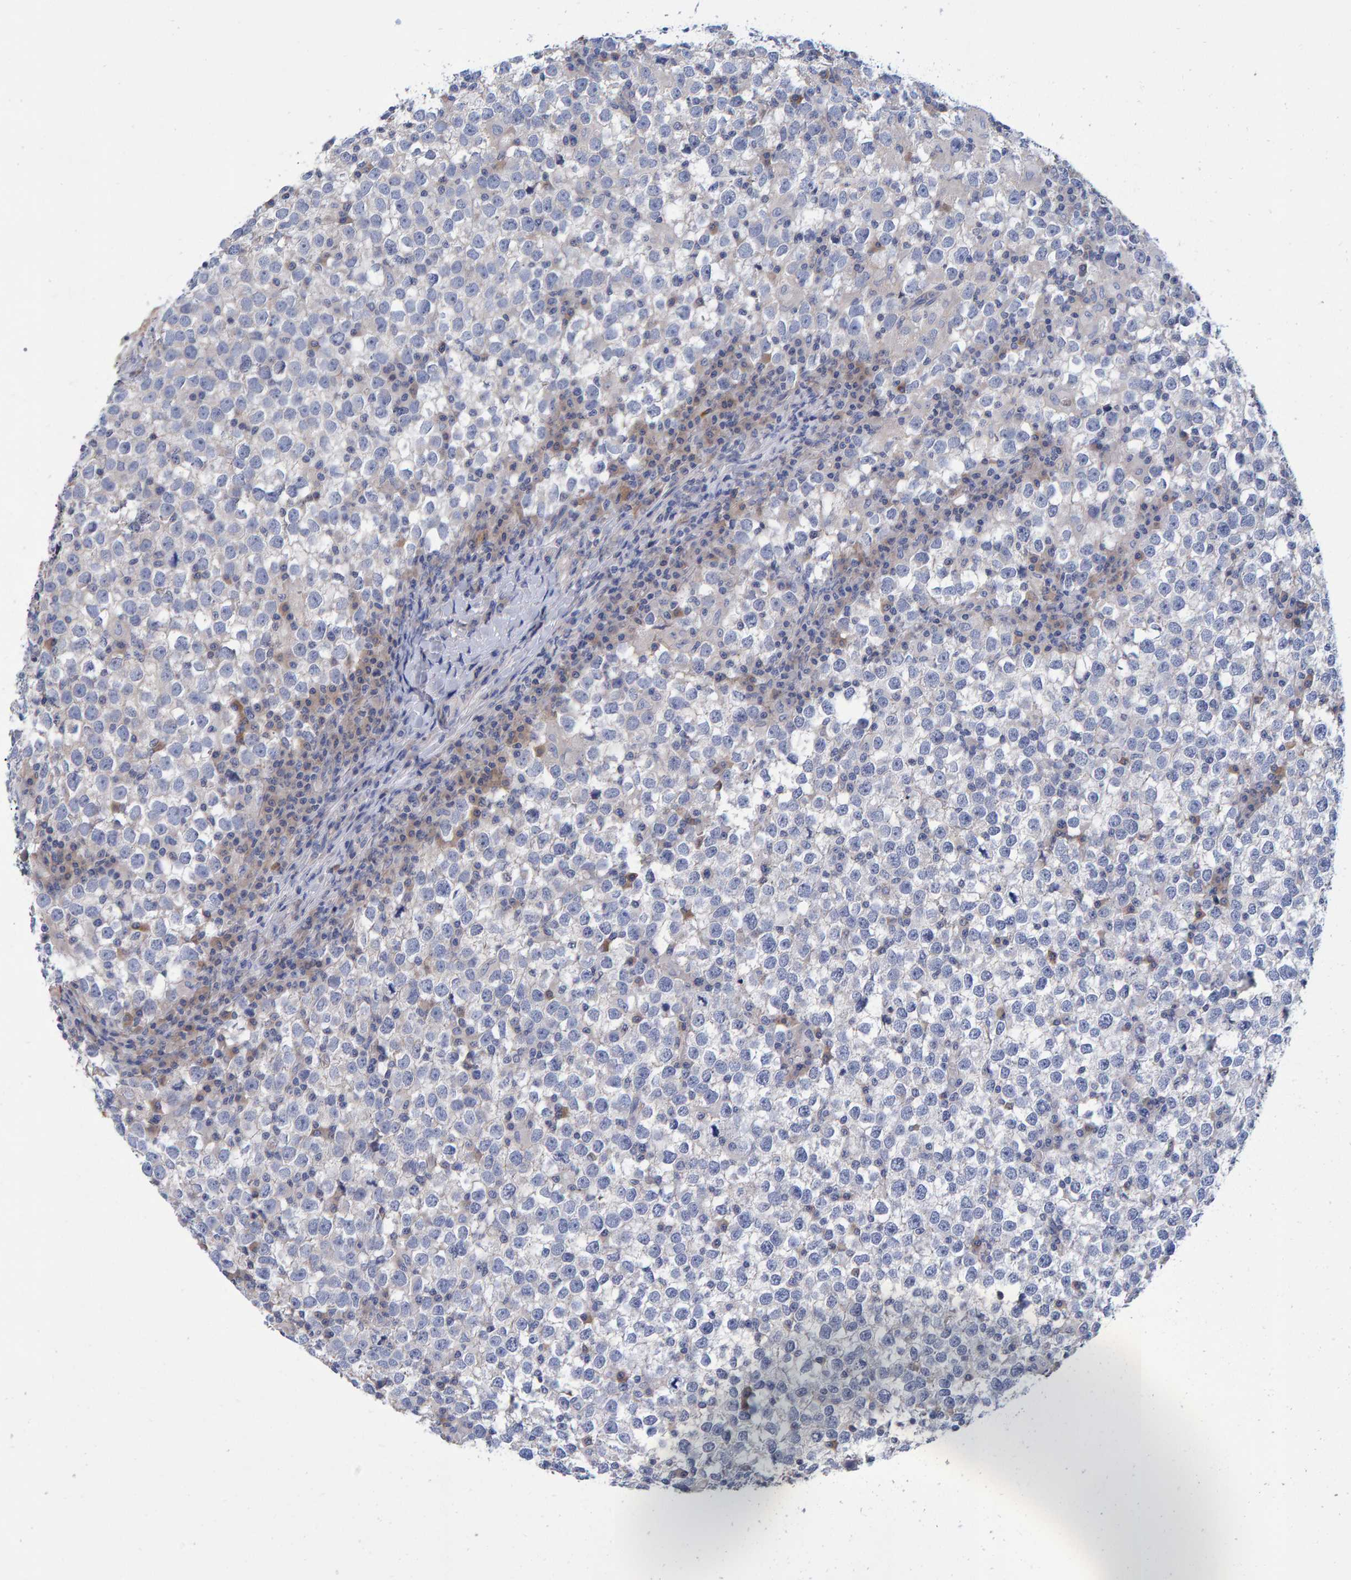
{"staining": {"intensity": "negative", "quantity": "none", "location": "none"}, "tissue": "testis cancer", "cell_type": "Tumor cells", "image_type": "cancer", "snomed": [{"axis": "morphology", "description": "Seminoma, NOS"}, {"axis": "topography", "description": "Testis"}], "caption": "A high-resolution photomicrograph shows immunohistochemistry staining of testis seminoma, which displays no significant staining in tumor cells.", "gene": "EFR3A", "patient": {"sex": "male", "age": 65}}